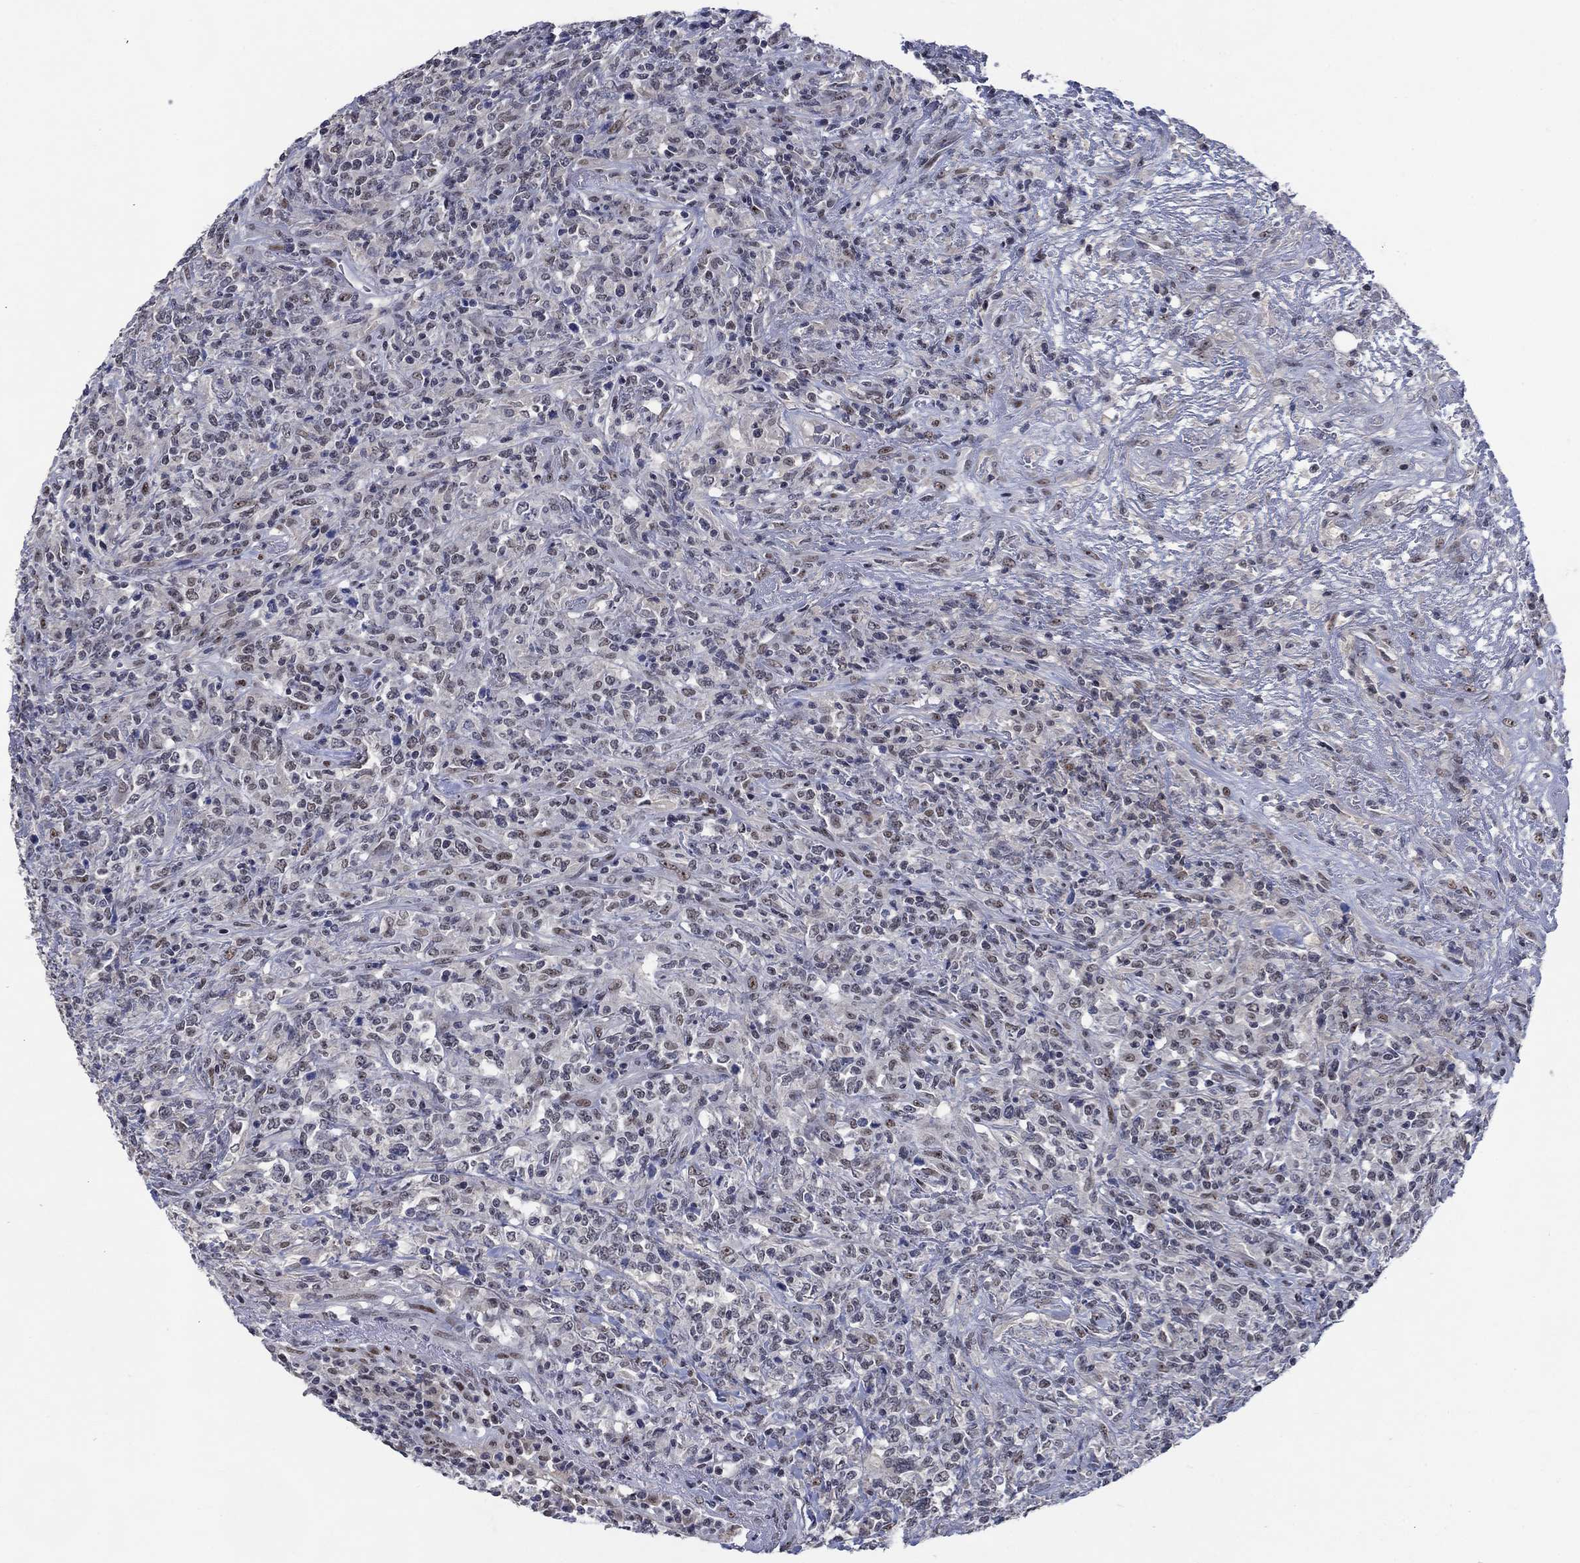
{"staining": {"intensity": "negative", "quantity": "none", "location": "none"}, "tissue": "lymphoma", "cell_type": "Tumor cells", "image_type": "cancer", "snomed": [{"axis": "morphology", "description": "Malignant lymphoma, non-Hodgkin's type, High grade"}, {"axis": "topography", "description": "Lung"}], "caption": "High power microscopy micrograph of an immunohistochemistry histopathology image of high-grade malignant lymphoma, non-Hodgkin's type, revealing no significant expression in tumor cells. (DAB (3,3'-diaminobenzidine) immunohistochemistry (IHC) visualized using brightfield microscopy, high magnification).", "gene": "HTN1", "patient": {"sex": "male", "age": 79}}